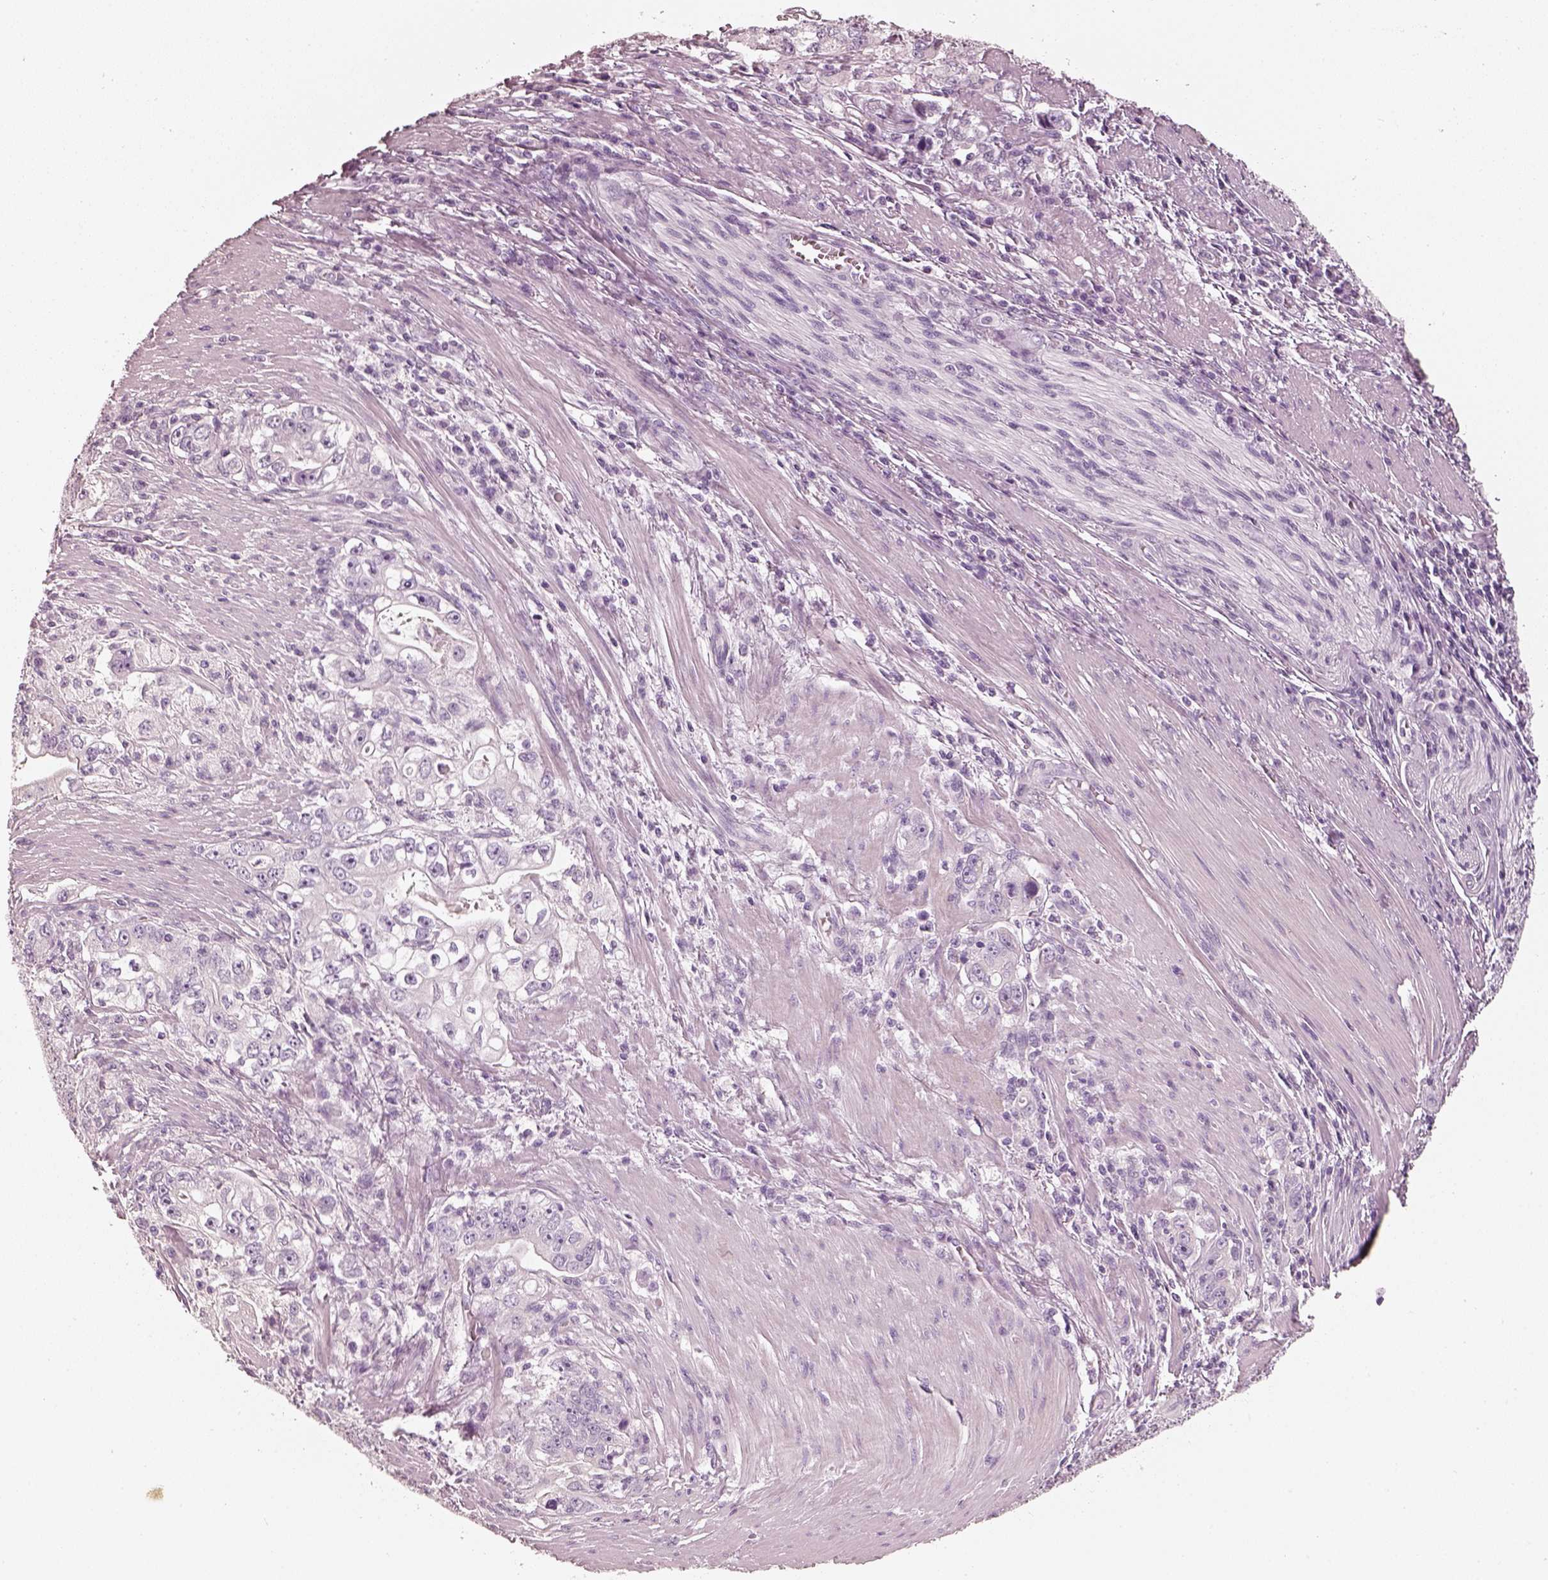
{"staining": {"intensity": "negative", "quantity": "none", "location": "none"}, "tissue": "stomach cancer", "cell_type": "Tumor cells", "image_type": "cancer", "snomed": [{"axis": "morphology", "description": "Adenocarcinoma, NOS"}, {"axis": "topography", "description": "Stomach, lower"}], "caption": "Stomach cancer (adenocarcinoma) was stained to show a protein in brown. There is no significant positivity in tumor cells.", "gene": "R3HDML", "patient": {"sex": "female", "age": 72}}